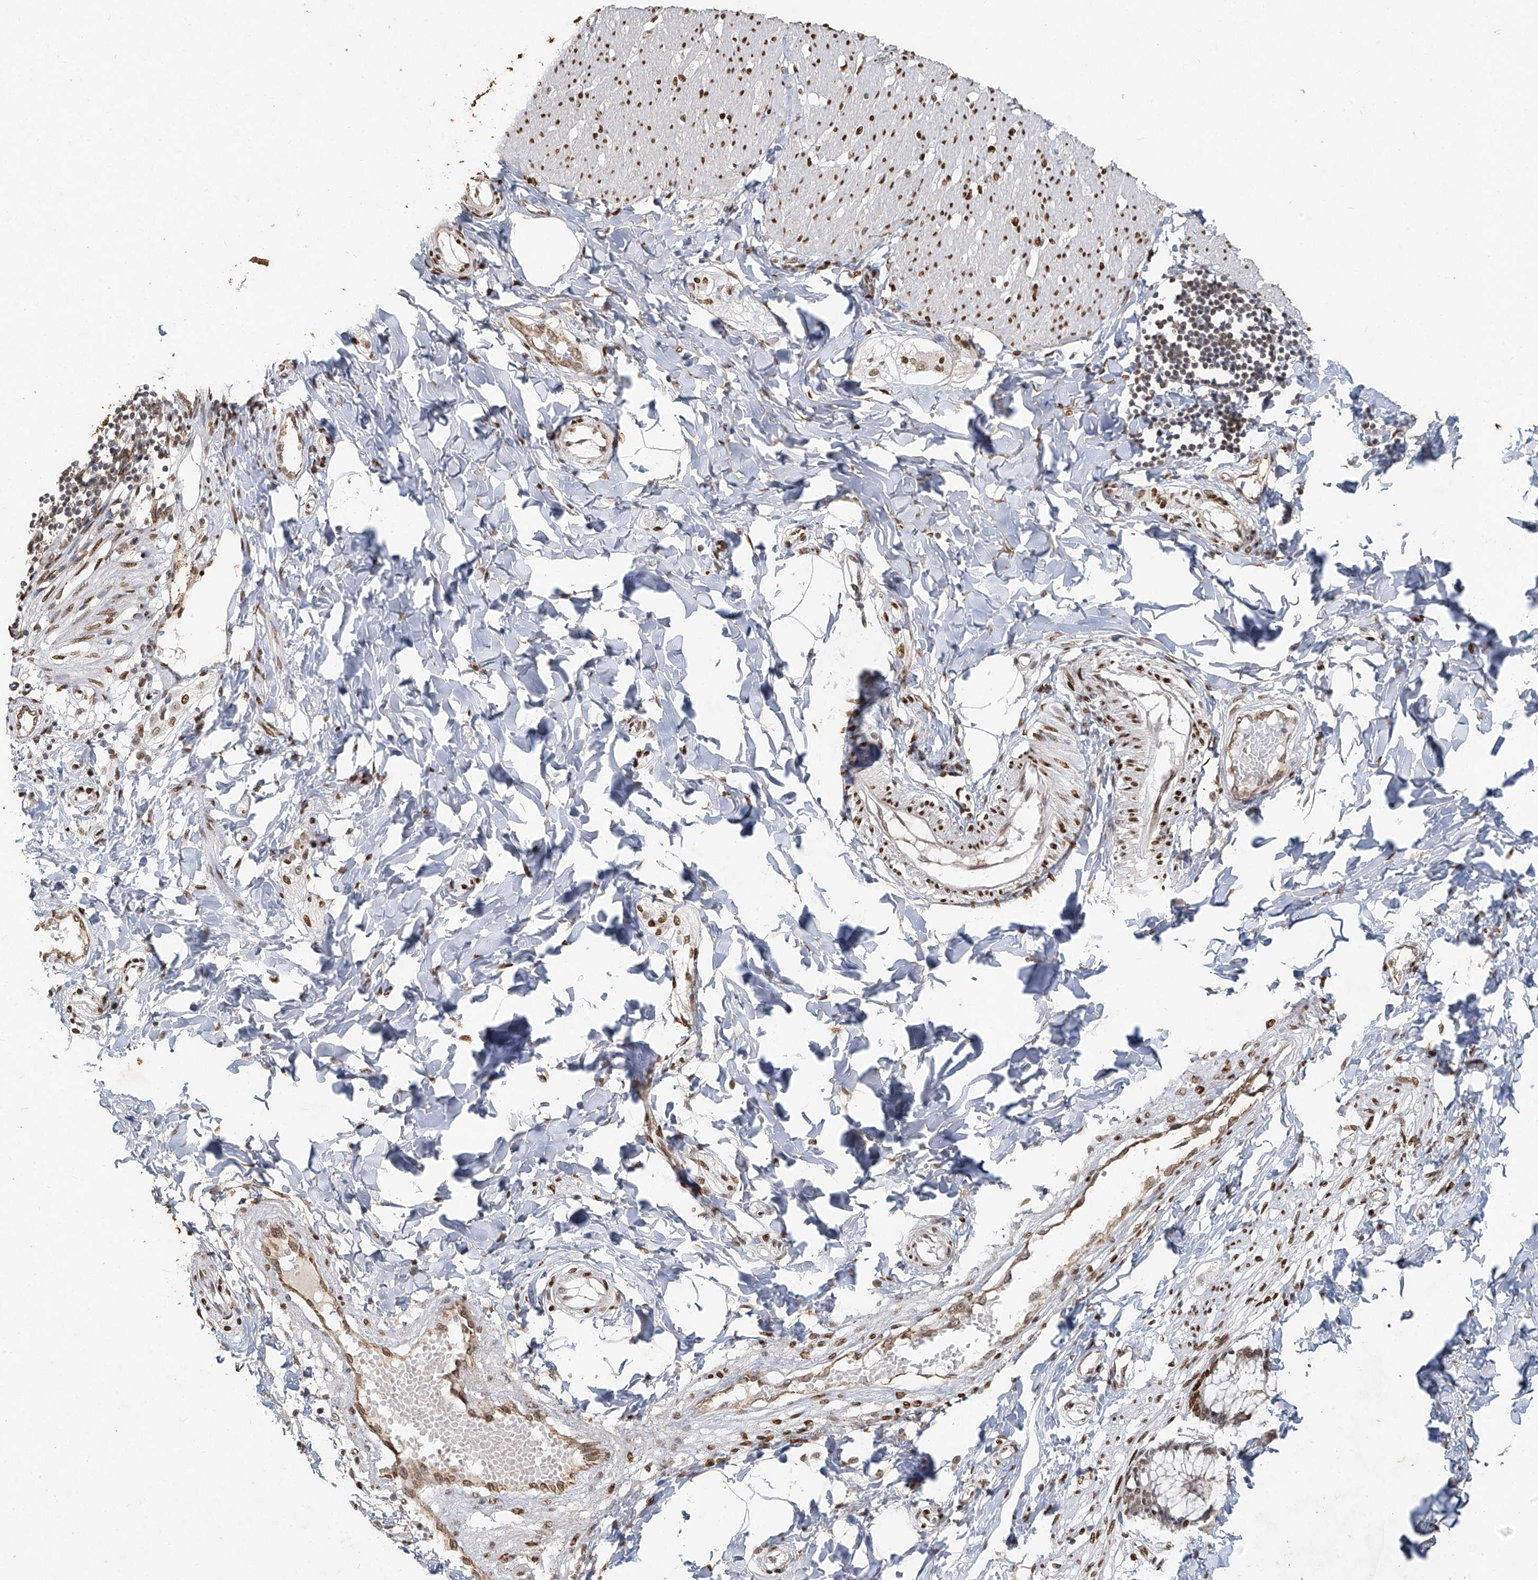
{"staining": {"intensity": "moderate", "quantity": ">75%", "location": "cytoplasmic/membranous,nuclear"}, "tissue": "smooth muscle", "cell_type": "Smooth muscle cells", "image_type": "normal", "snomed": [{"axis": "morphology", "description": "Normal tissue, NOS"}, {"axis": "morphology", "description": "Adenocarcinoma, NOS"}, {"axis": "topography", "description": "Colon"}, {"axis": "topography", "description": "Peripheral nerve tissue"}], "caption": "Smooth muscle stained with DAB immunohistochemistry reveals medium levels of moderate cytoplasmic/membranous,nuclear positivity in about >75% of smooth muscle cells. (DAB (3,3'-diaminobenzidine) IHC with brightfield microscopy, high magnification).", "gene": "ATRIP", "patient": {"sex": "male", "age": 14}}